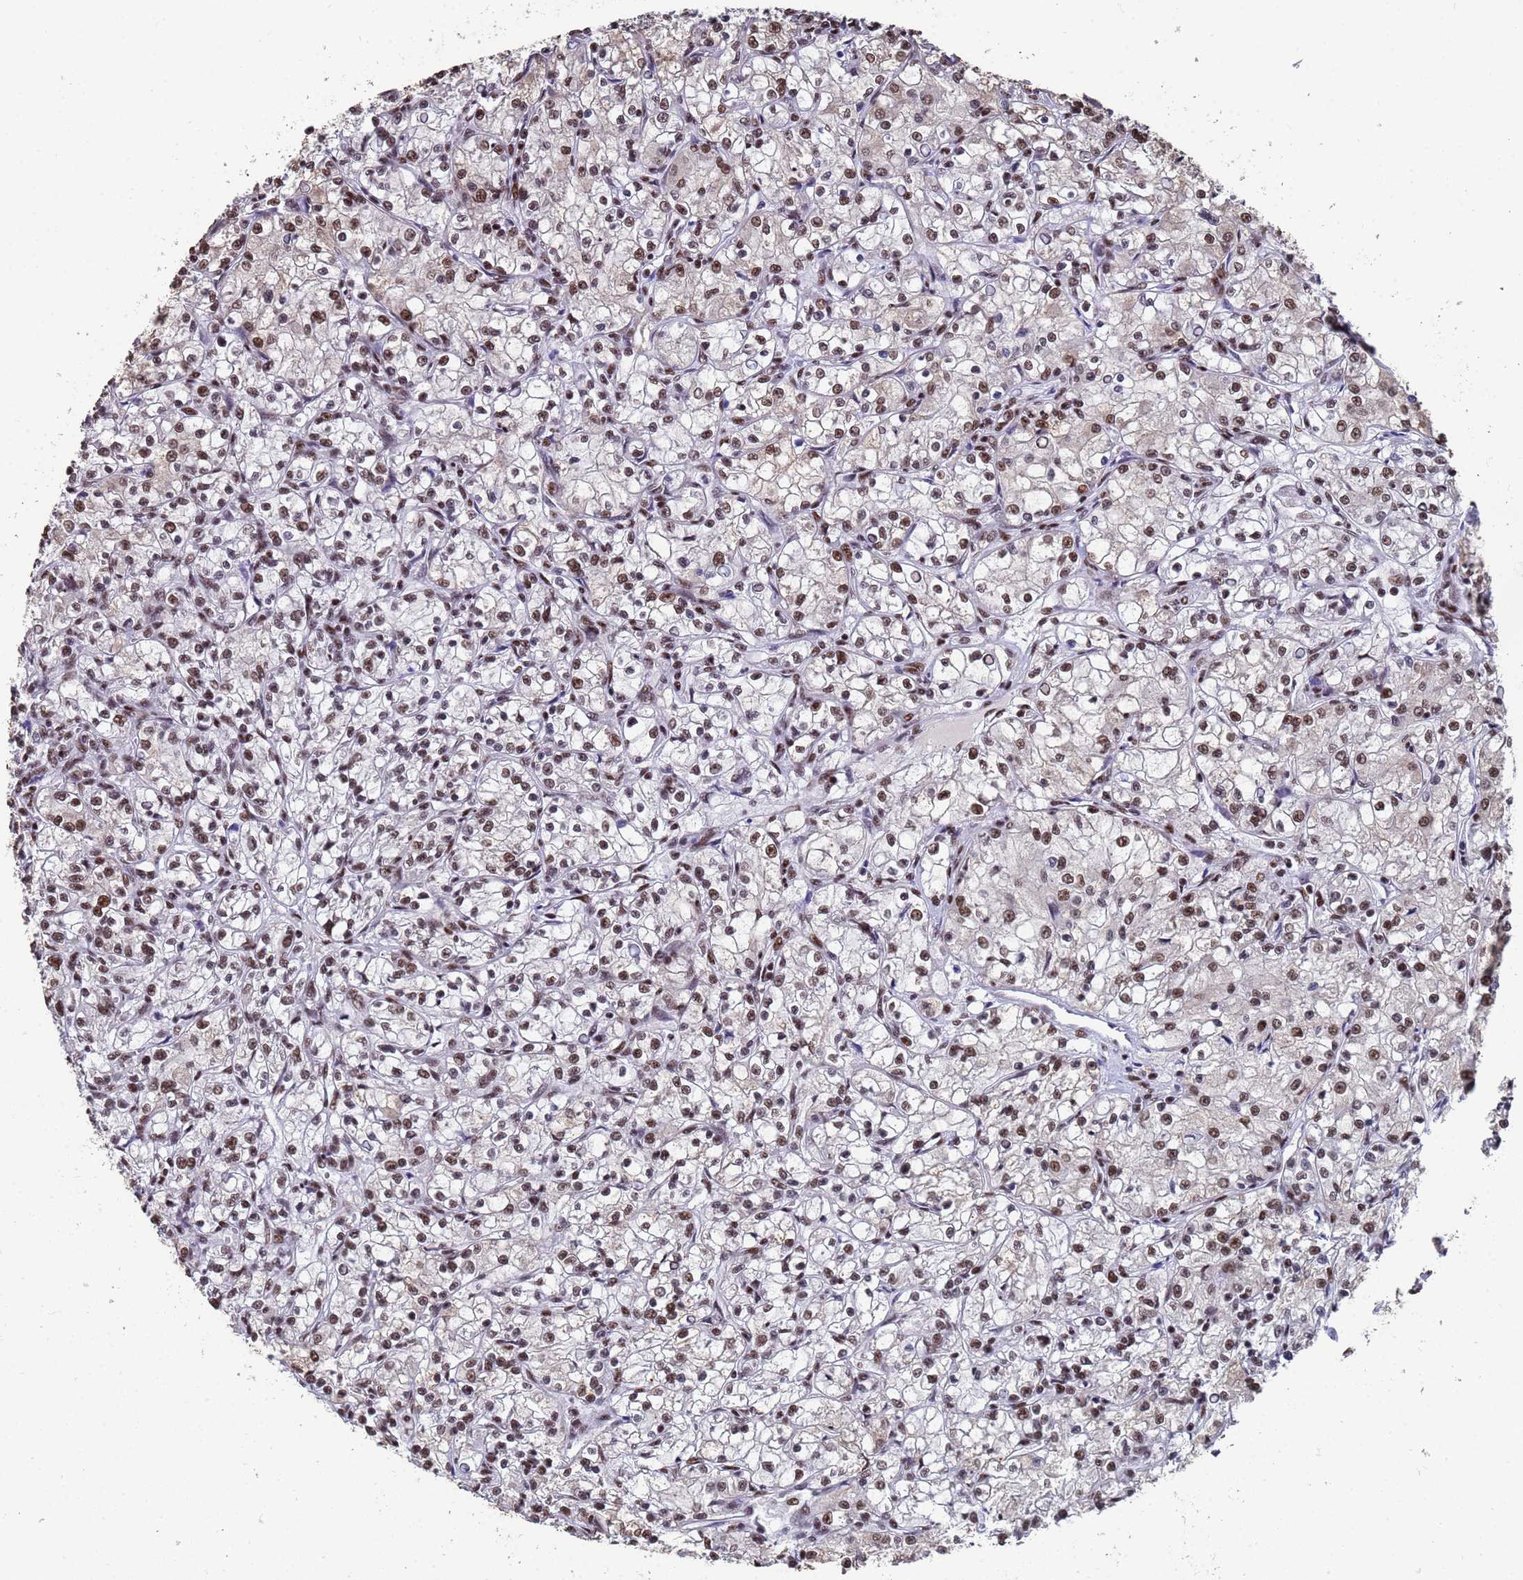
{"staining": {"intensity": "moderate", "quantity": ">75%", "location": "nuclear"}, "tissue": "renal cancer", "cell_type": "Tumor cells", "image_type": "cancer", "snomed": [{"axis": "morphology", "description": "Adenocarcinoma, NOS"}, {"axis": "topography", "description": "Kidney"}], "caption": "A high-resolution photomicrograph shows immunohistochemistry (IHC) staining of renal cancer (adenocarcinoma), which exhibits moderate nuclear staining in about >75% of tumor cells.", "gene": "SF3B2", "patient": {"sex": "female", "age": 59}}